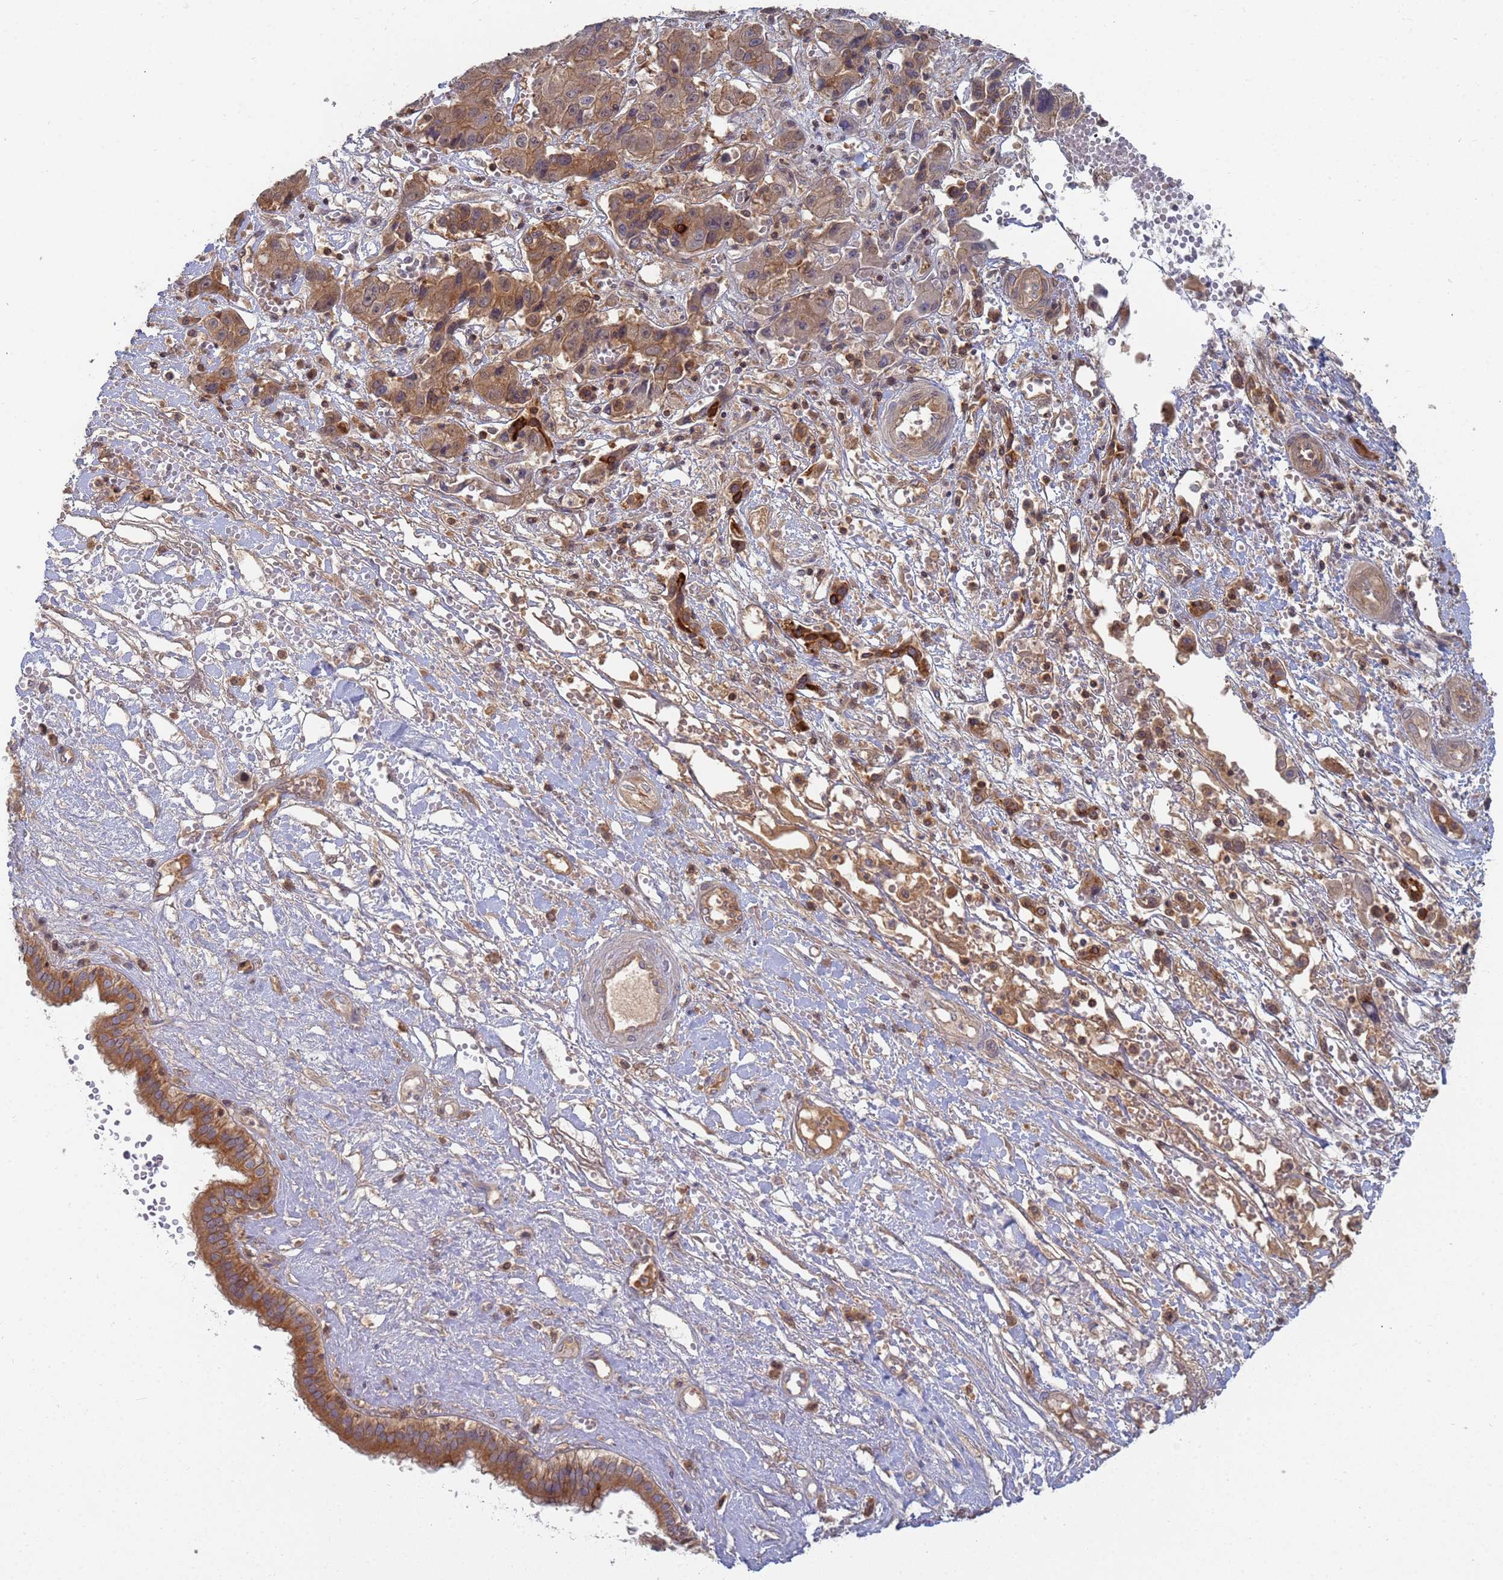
{"staining": {"intensity": "weak", "quantity": ">75%", "location": "cytoplasmic/membranous"}, "tissue": "liver cancer", "cell_type": "Tumor cells", "image_type": "cancer", "snomed": [{"axis": "morphology", "description": "Cholangiocarcinoma"}, {"axis": "topography", "description": "Liver"}], "caption": "Immunohistochemistry image of neoplastic tissue: human cholangiocarcinoma (liver) stained using immunohistochemistry reveals low levels of weak protein expression localized specifically in the cytoplasmic/membranous of tumor cells, appearing as a cytoplasmic/membranous brown color.", "gene": "SHARPIN", "patient": {"sex": "male", "age": 67}}